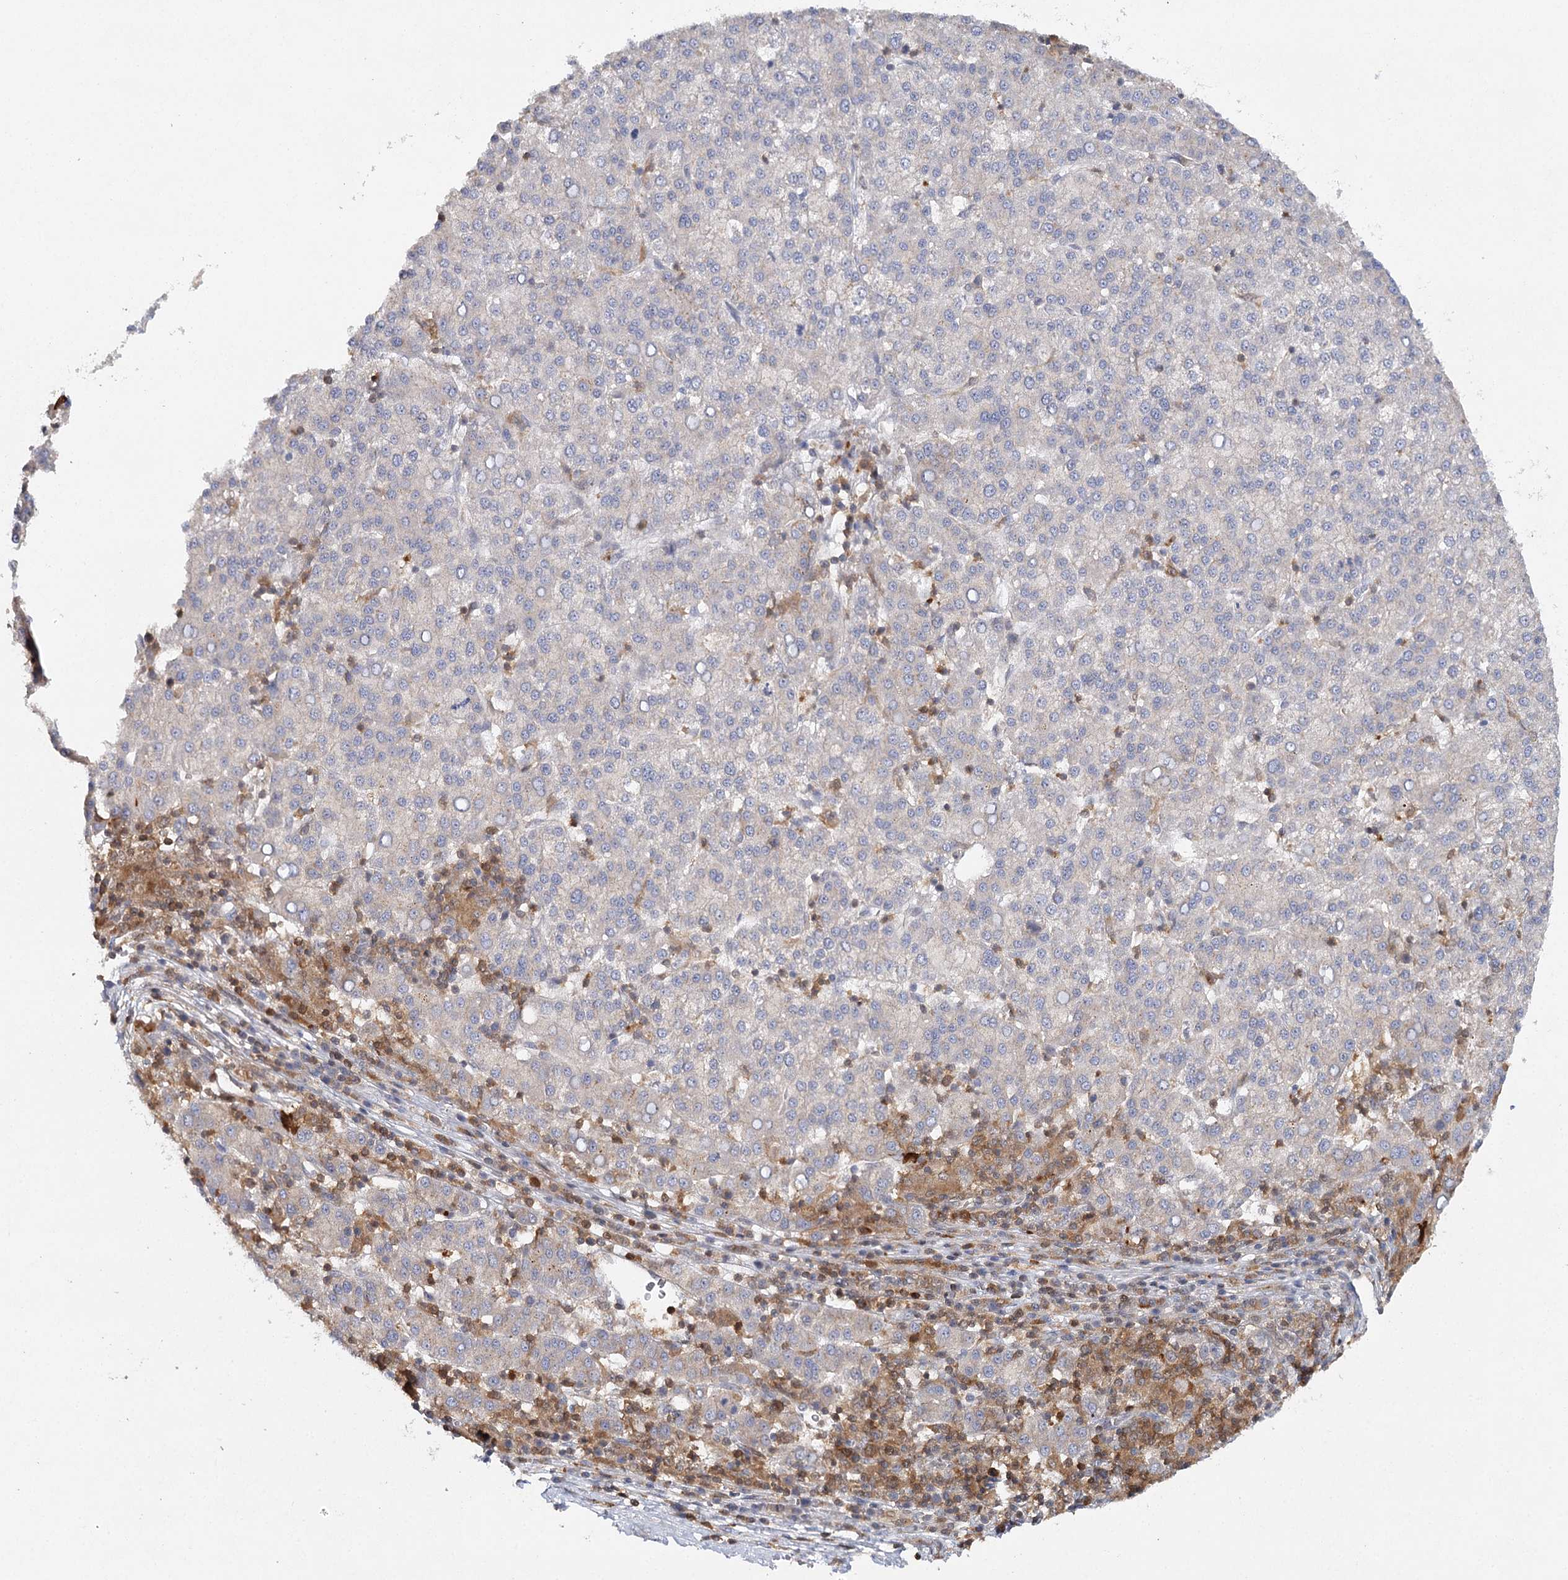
{"staining": {"intensity": "negative", "quantity": "none", "location": "none"}, "tissue": "liver cancer", "cell_type": "Tumor cells", "image_type": "cancer", "snomed": [{"axis": "morphology", "description": "Carcinoma, Hepatocellular, NOS"}, {"axis": "topography", "description": "Liver"}], "caption": "Human liver hepatocellular carcinoma stained for a protein using IHC shows no staining in tumor cells.", "gene": "SLC41A2", "patient": {"sex": "female", "age": 58}}